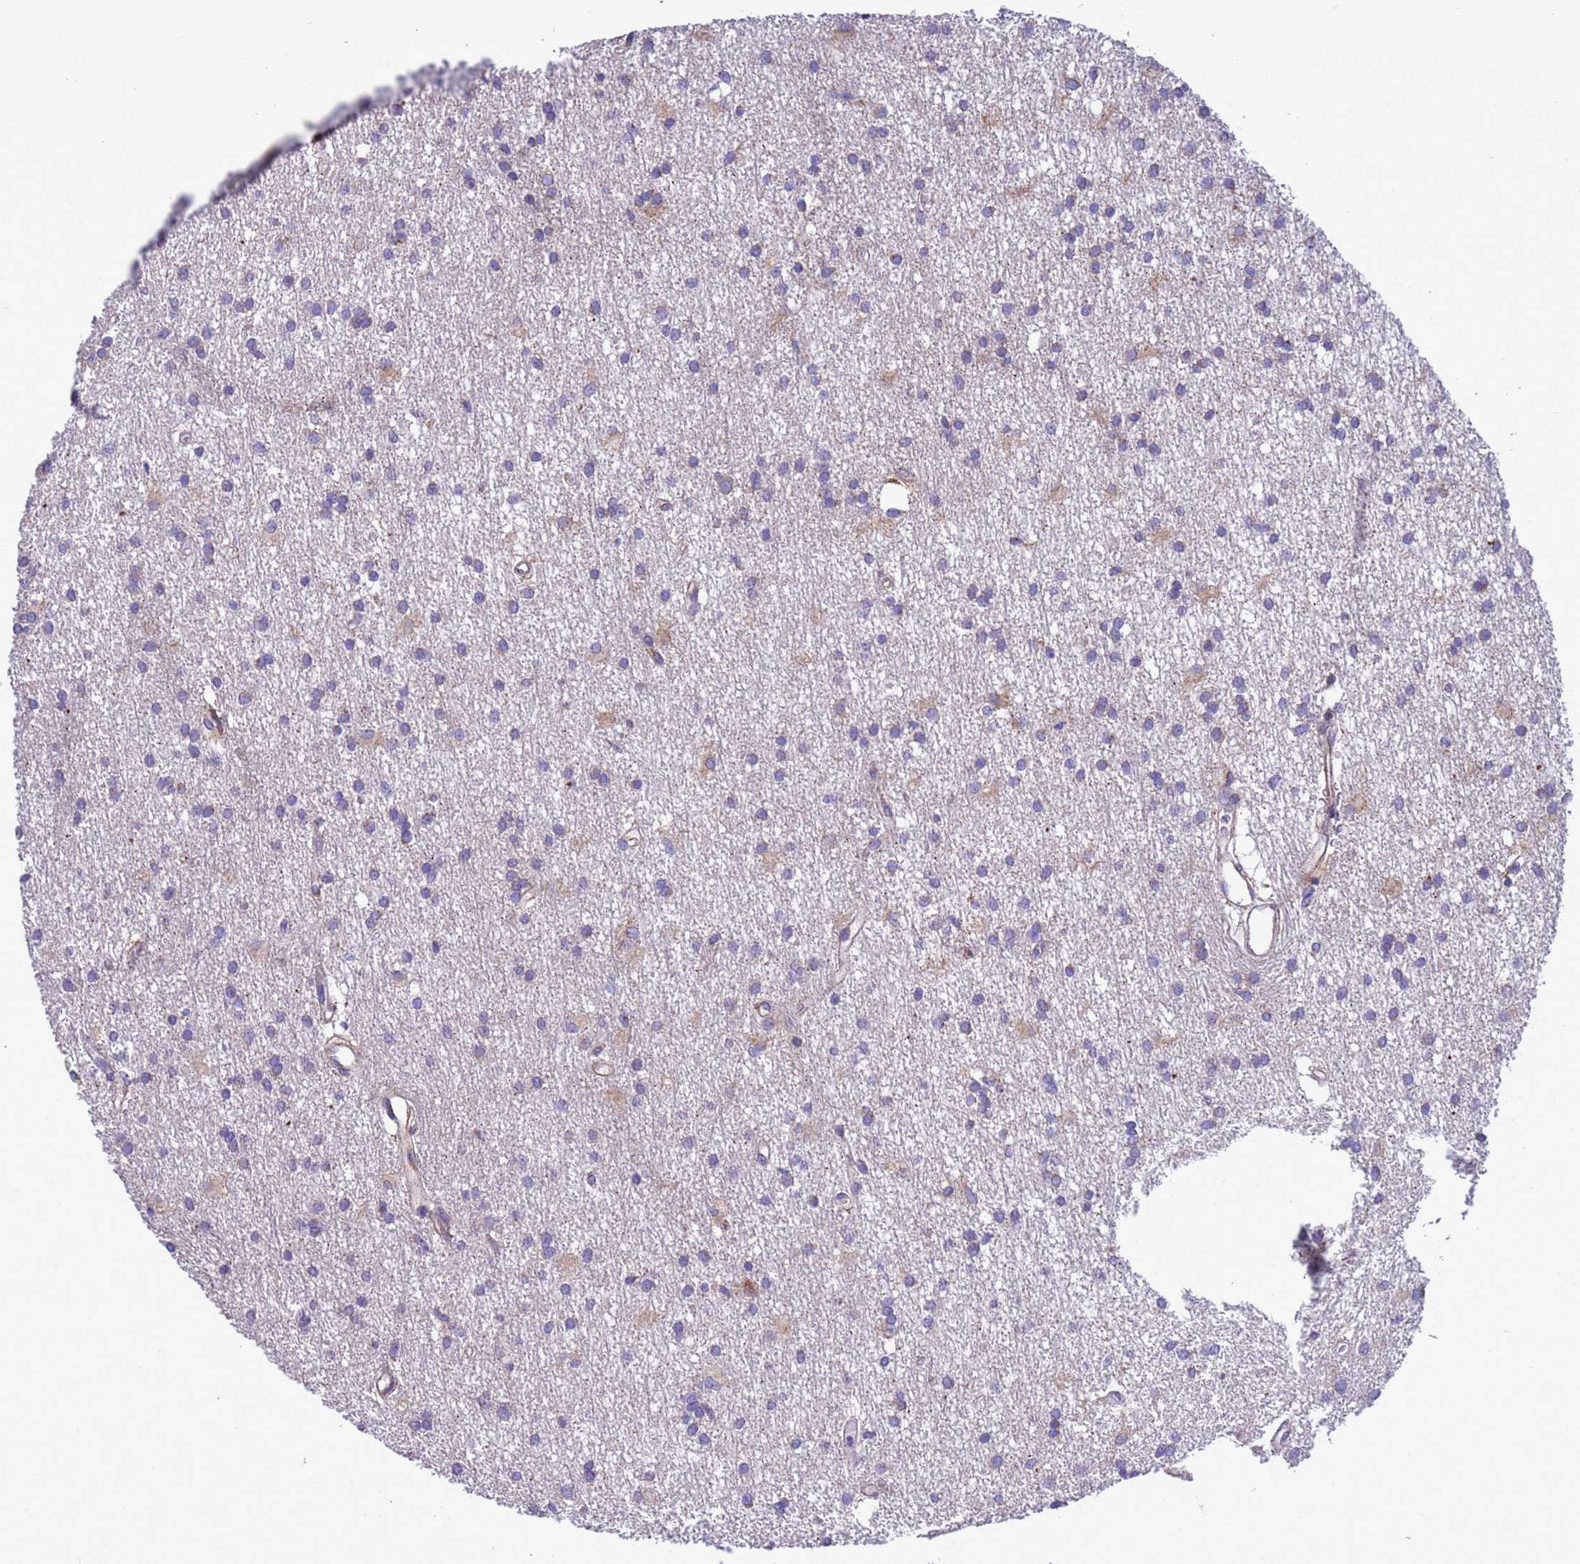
{"staining": {"intensity": "negative", "quantity": "none", "location": "none"}, "tissue": "glioma", "cell_type": "Tumor cells", "image_type": "cancer", "snomed": [{"axis": "morphology", "description": "Glioma, malignant, High grade"}, {"axis": "topography", "description": "Brain"}], "caption": "Immunohistochemistry of glioma demonstrates no expression in tumor cells.", "gene": "CCDC191", "patient": {"sex": "male", "age": 77}}